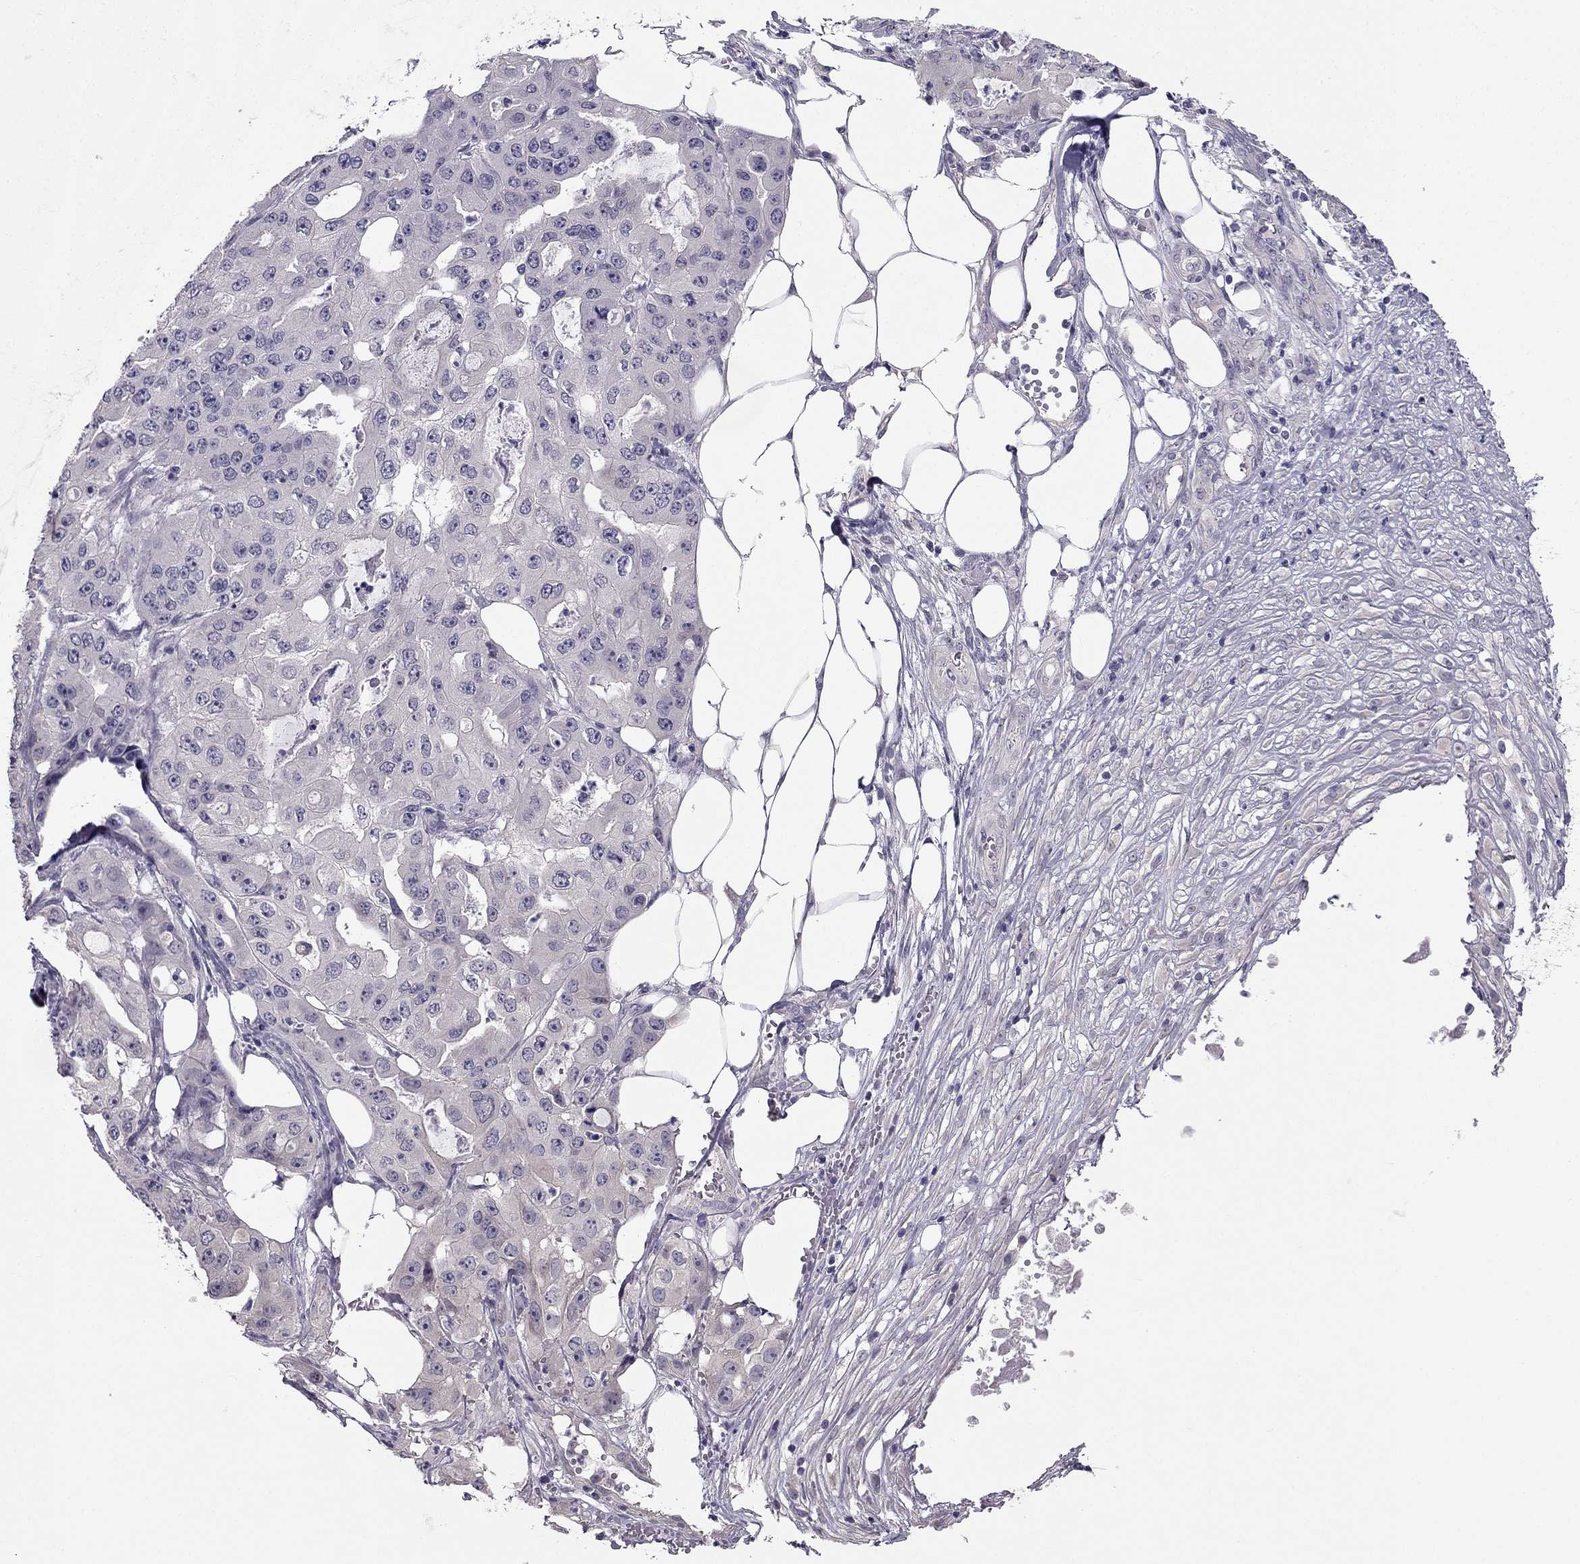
{"staining": {"intensity": "negative", "quantity": "none", "location": "none"}, "tissue": "ovarian cancer", "cell_type": "Tumor cells", "image_type": "cancer", "snomed": [{"axis": "morphology", "description": "Cystadenocarcinoma, serous, NOS"}, {"axis": "topography", "description": "Ovary"}], "caption": "The immunohistochemistry (IHC) photomicrograph has no significant positivity in tumor cells of ovarian serous cystadenocarcinoma tissue.", "gene": "HSFX1", "patient": {"sex": "female", "age": 56}}